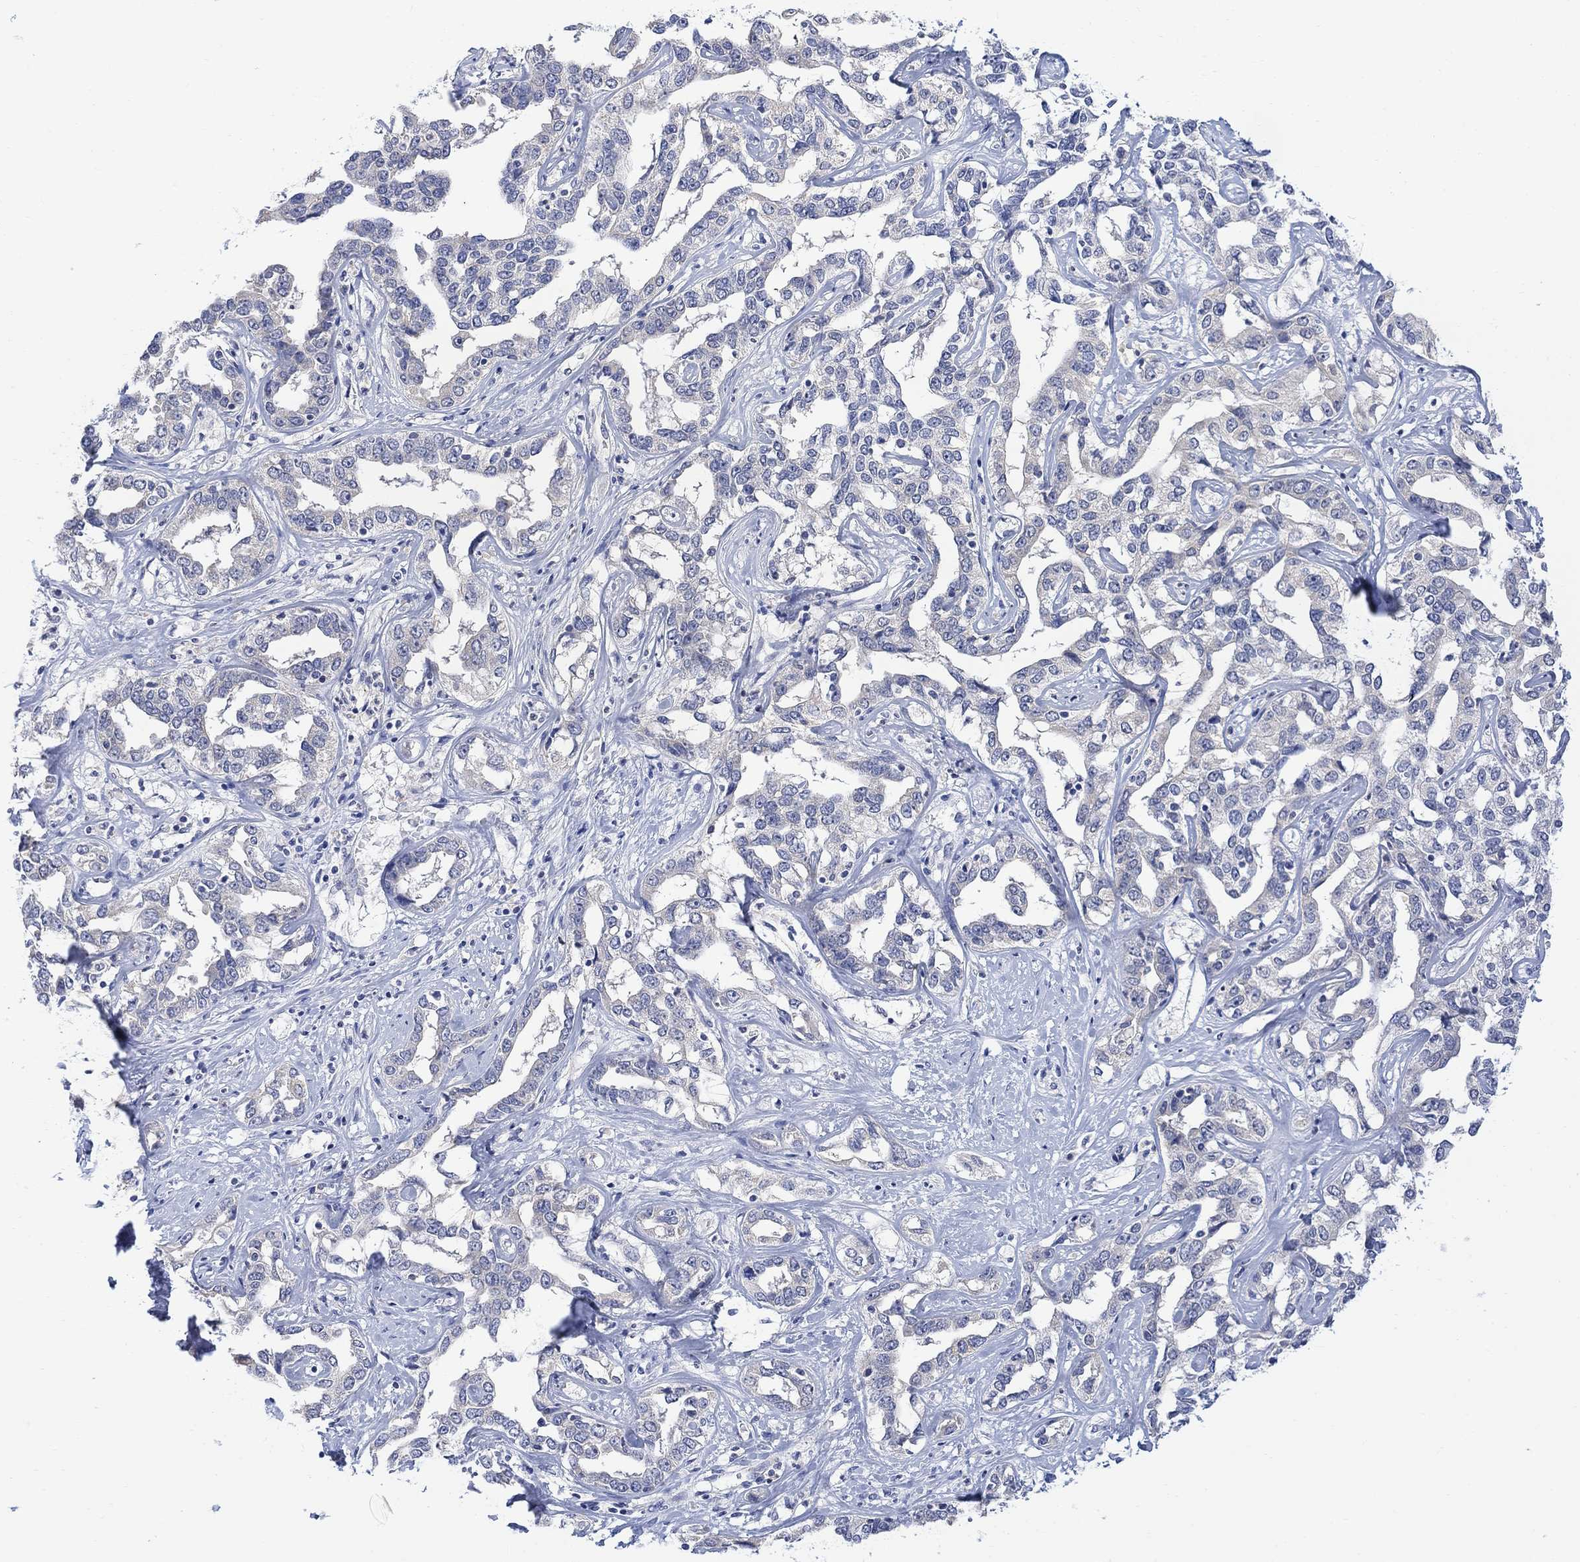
{"staining": {"intensity": "negative", "quantity": "none", "location": "none"}, "tissue": "liver cancer", "cell_type": "Tumor cells", "image_type": "cancer", "snomed": [{"axis": "morphology", "description": "Cholangiocarcinoma"}, {"axis": "topography", "description": "Liver"}], "caption": "A micrograph of cholangiocarcinoma (liver) stained for a protein reveals no brown staining in tumor cells.", "gene": "FBP2", "patient": {"sex": "male", "age": 59}}